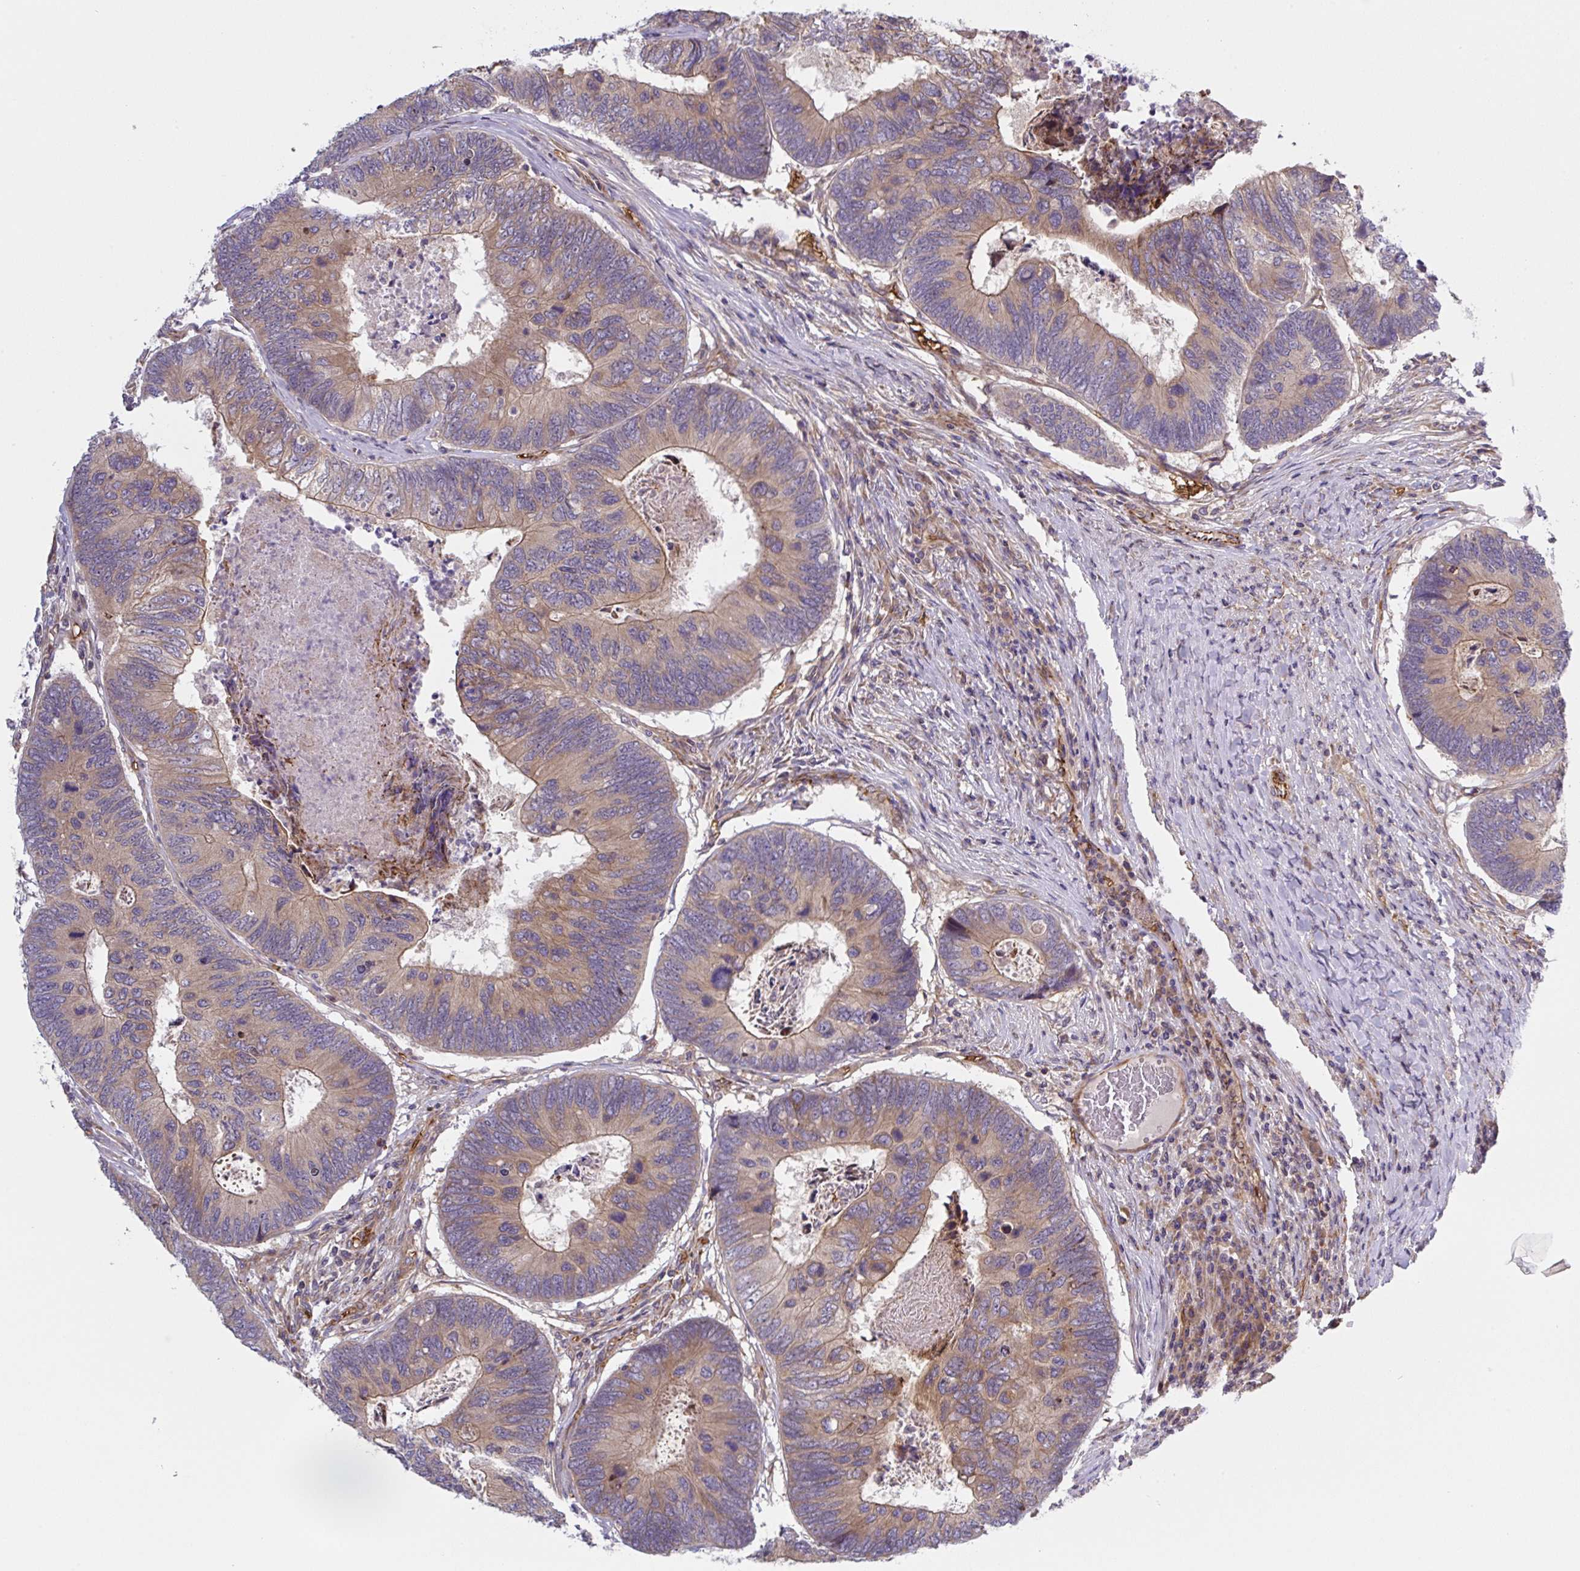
{"staining": {"intensity": "moderate", "quantity": "25%-75%", "location": "cytoplasmic/membranous"}, "tissue": "colorectal cancer", "cell_type": "Tumor cells", "image_type": "cancer", "snomed": [{"axis": "morphology", "description": "Adenocarcinoma, NOS"}, {"axis": "topography", "description": "Colon"}], "caption": "Colorectal cancer stained for a protein (brown) exhibits moderate cytoplasmic/membranous positive positivity in approximately 25%-75% of tumor cells.", "gene": "APOBEC3D", "patient": {"sex": "female", "age": 67}}